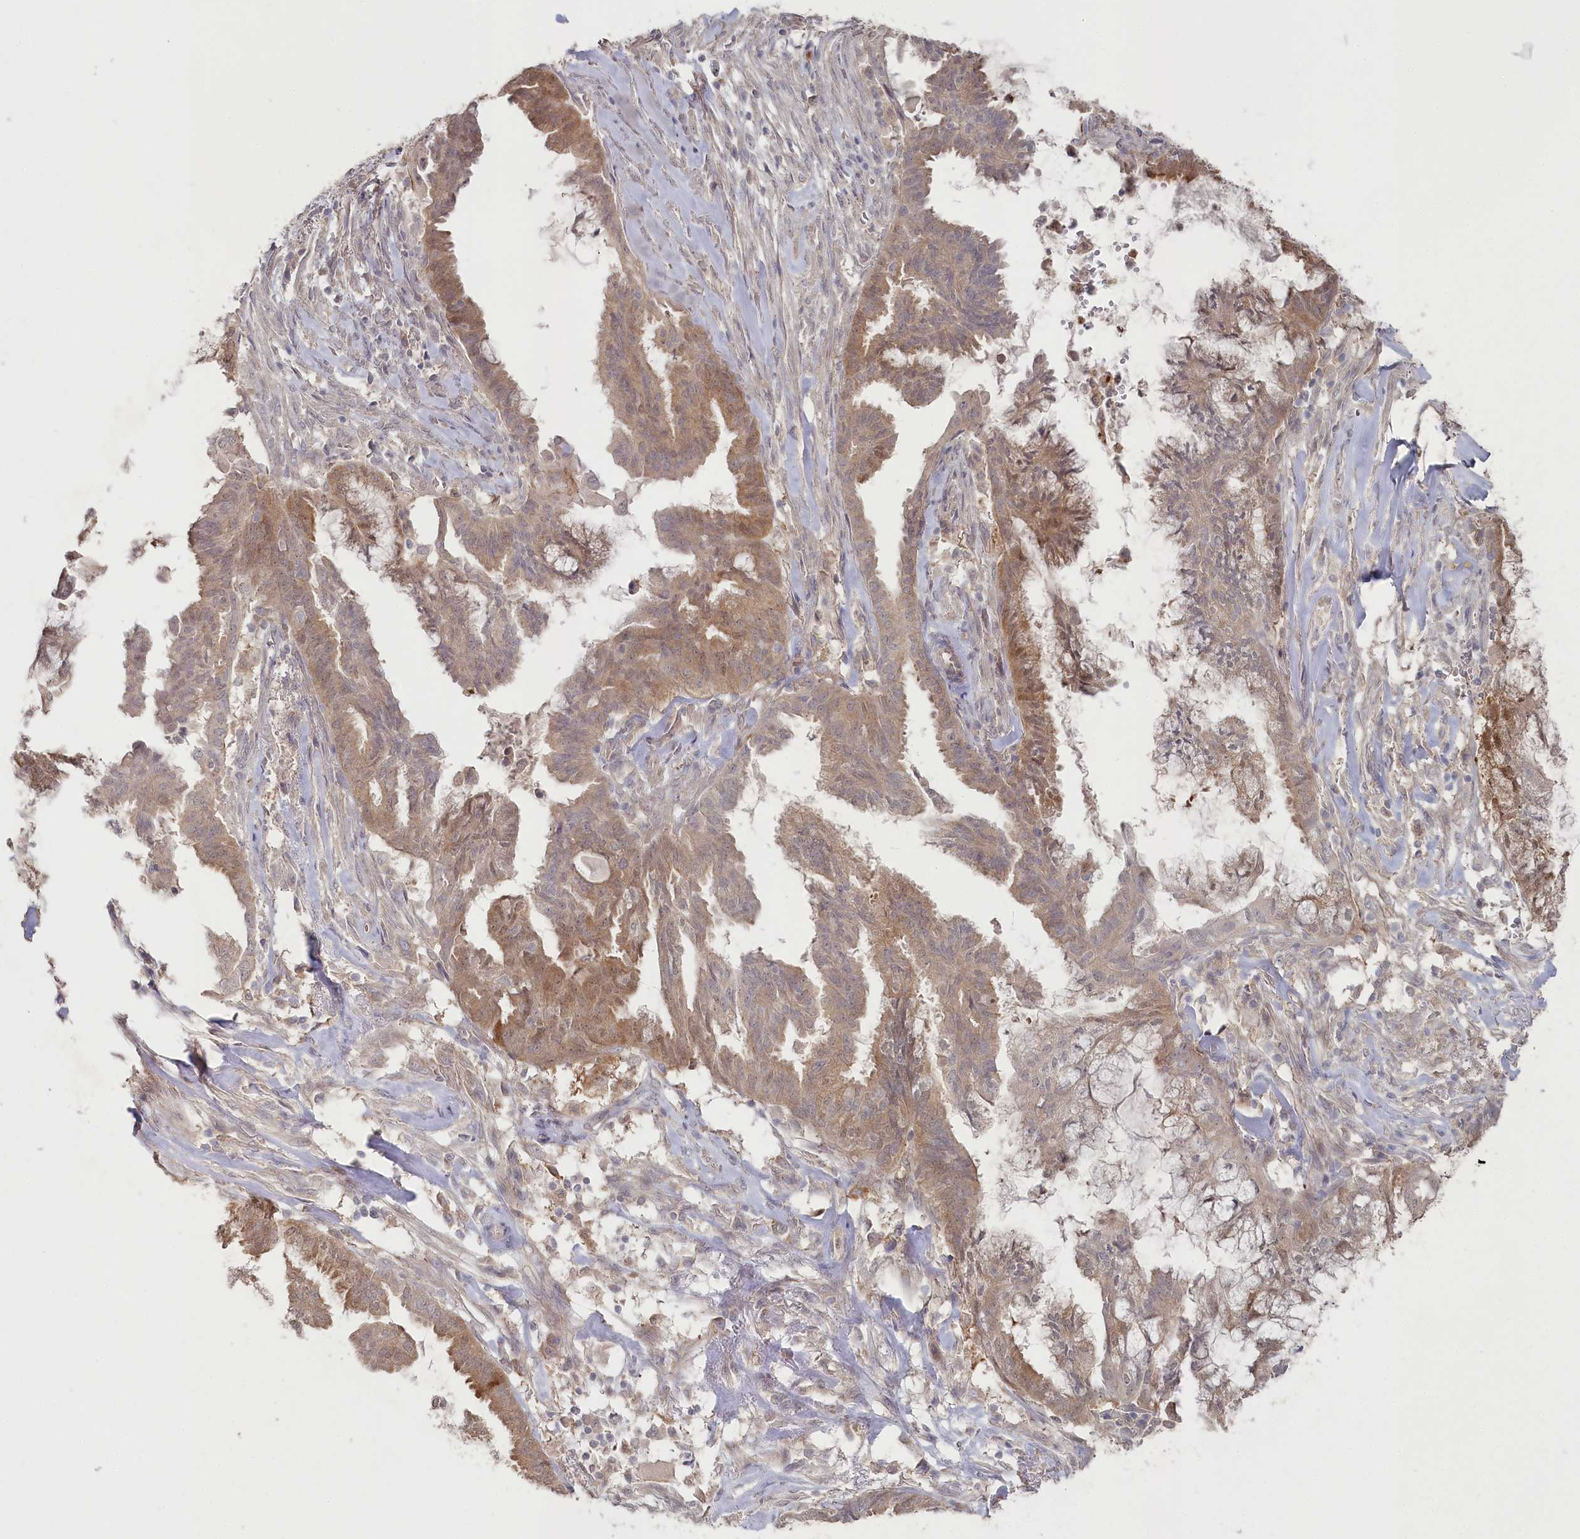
{"staining": {"intensity": "weak", "quantity": ">75%", "location": "cytoplasmic/membranous"}, "tissue": "endometrial cancer", "cell_type": "Tumor cells", "image_type": "cancer", "snomed": [{"axis": "morphology", "description": "Adenocarcinoma, NOS"}, {"axis": "topography", "description": "Endometrium"}], "caption": "Endometrial cancer tissue demonstrates weak cytoplasmic/membranous staining in about >75% of tumor cells", "gene": "TGFBRAP1", "patient": {"sex": "female", "age": 86}}